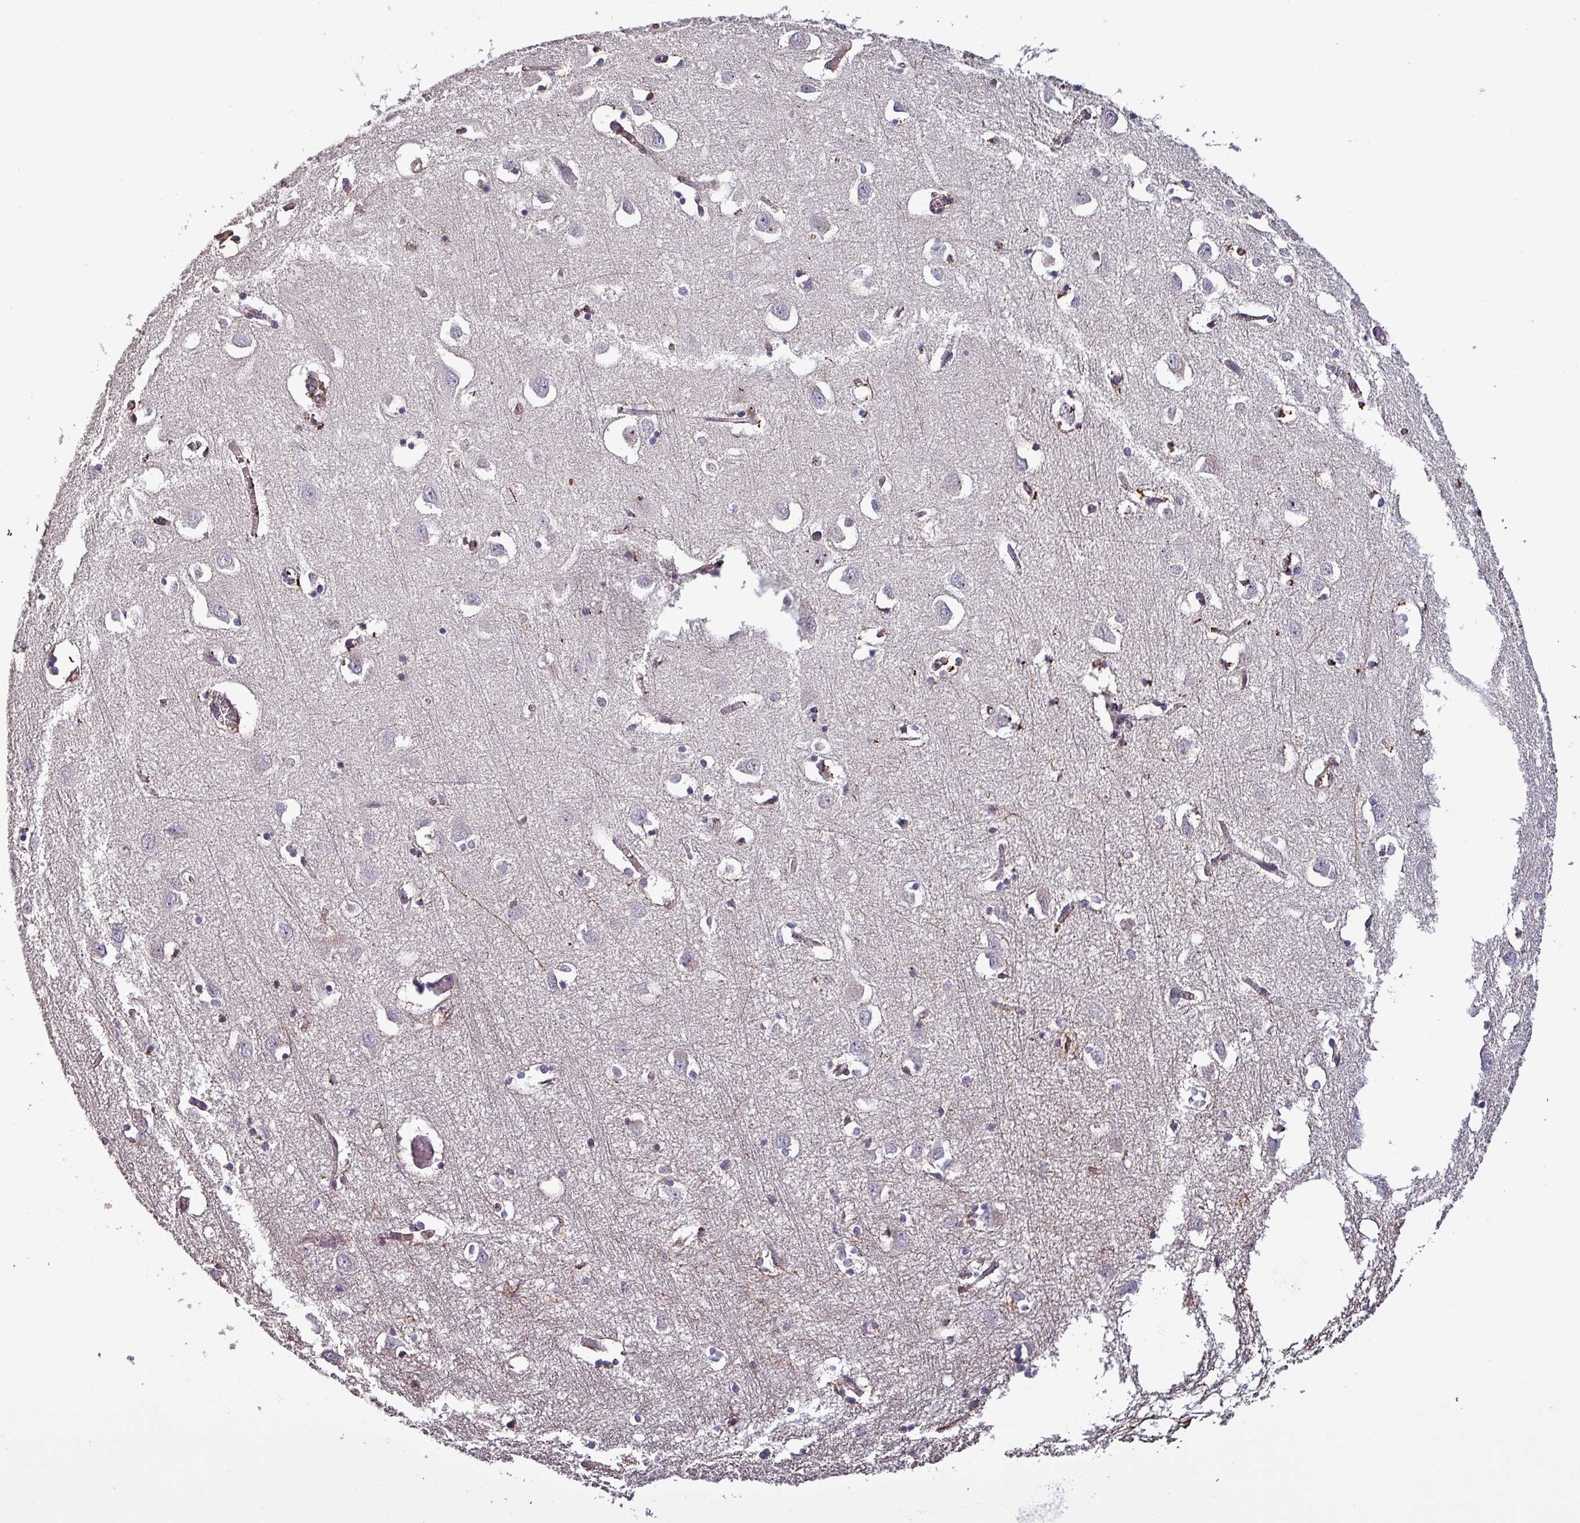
{"staining": {"intensity": "negative", "quantity": "none", "location": "none"}, "tissue": "cerebral cortex", "cell_type": "Endothelial cells", "image_type": "normal", "snomed": [{"axis": "morphology", "description": "Normal tissue, NOS"}, {"axis": "topography", "description": "Cerebral cortex"}], "caption": "Immunohistochemistry (IHC) micrograph of benign cerebral cortex stained for a protein (brown), which shows no staining in endothelial cells.", "gene": "HTRA4", "patient": {"sex": "male", "age": 70}}